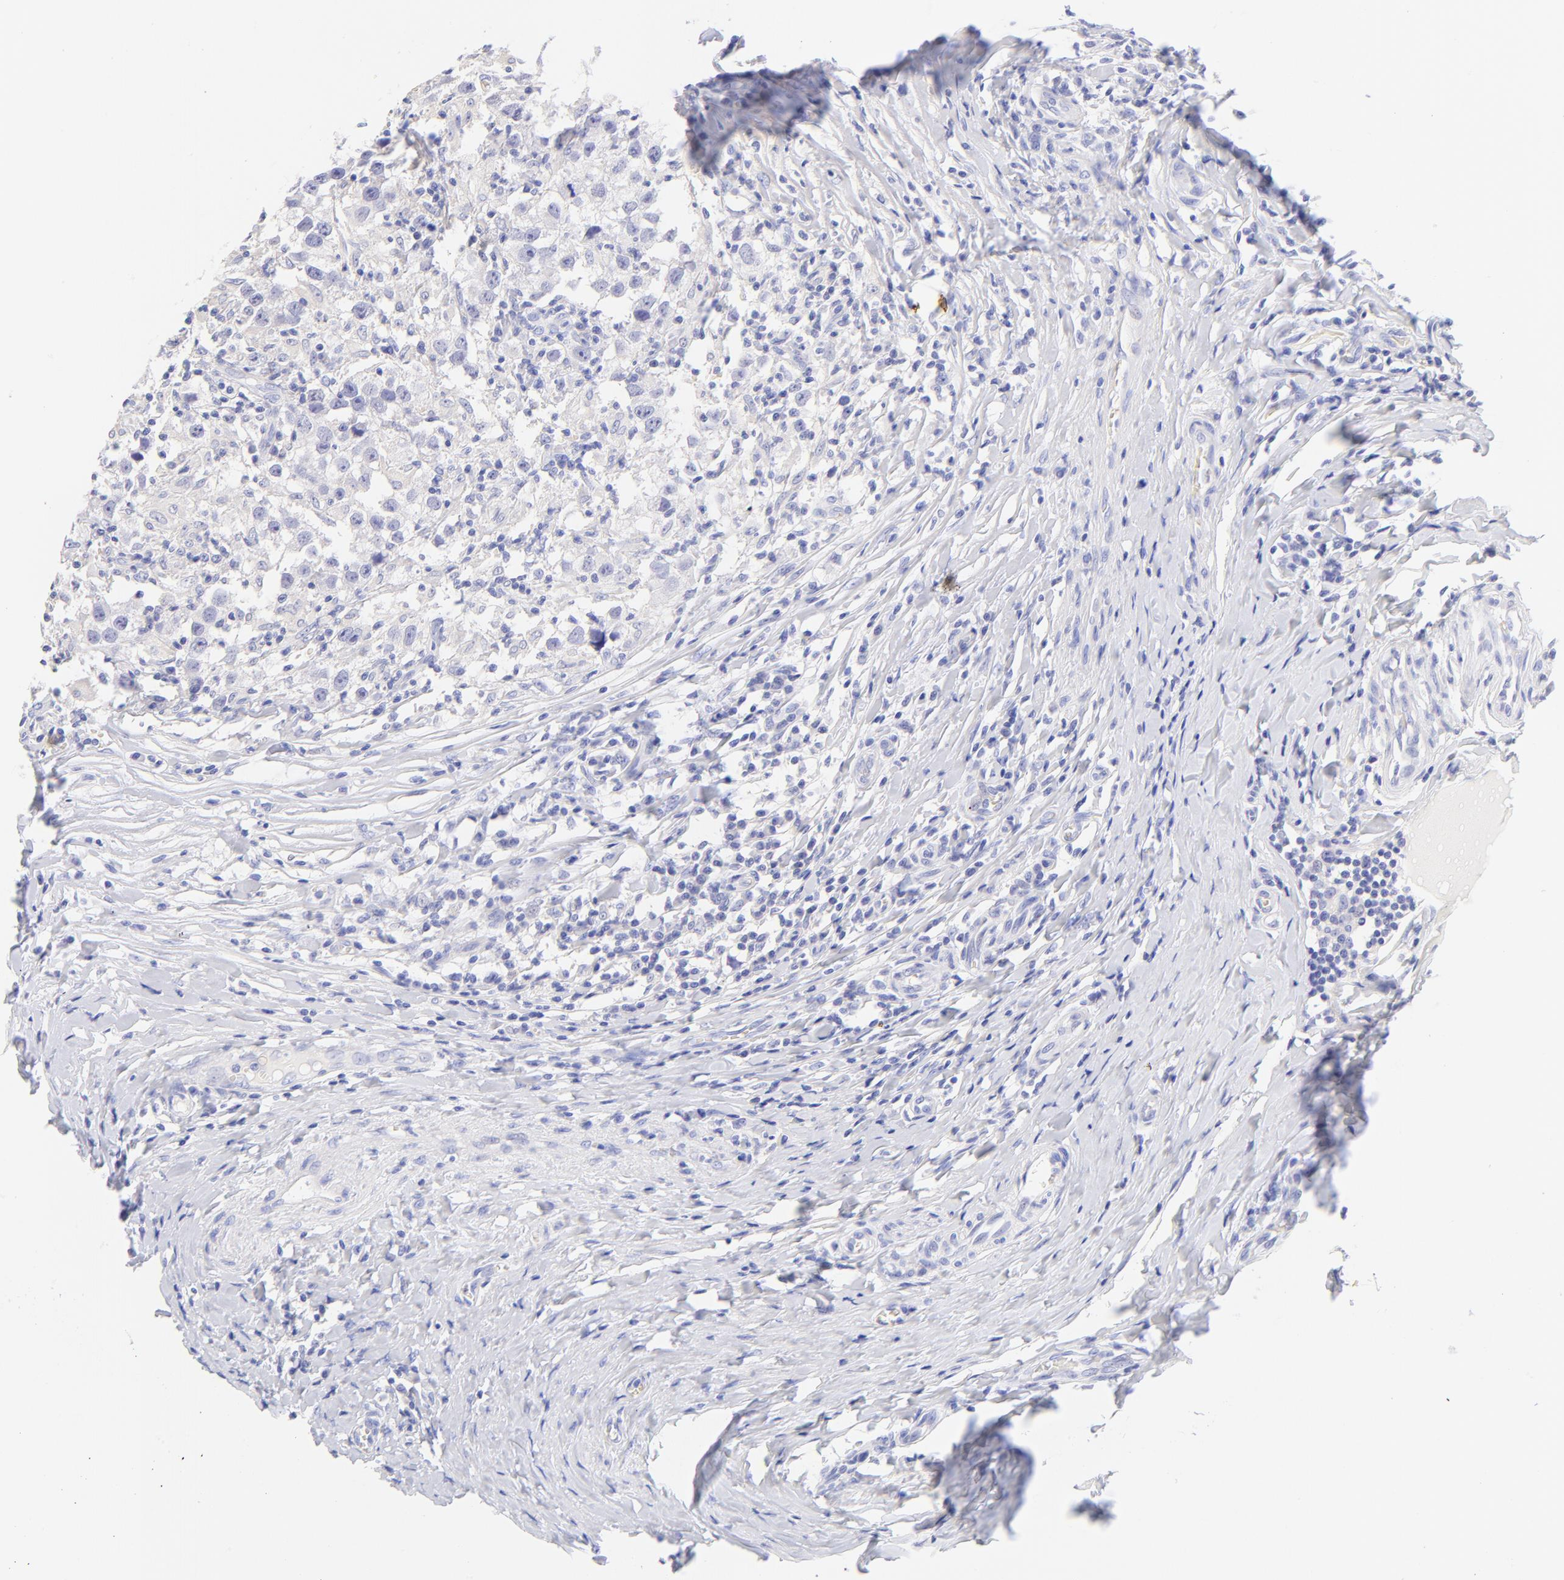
{"staining": {"intensity": "negative", "quantity": "none", "location": "none"}, "tissue": "testis cancer", "cell_type": "Tumor cells", "image_type": "cancer", "snomed": [{"axis": "morphology", "description": "Seminoma, NOS"}, {"axis": "topography", "description": "Testis"}], "caption": "Immunohistochemistry image of human testis cancer stained for a protein (brown), which shows no positivity in tumor cells.", "gene": "FRMPD3", "patient": {"sex": "male", "age": 24}}